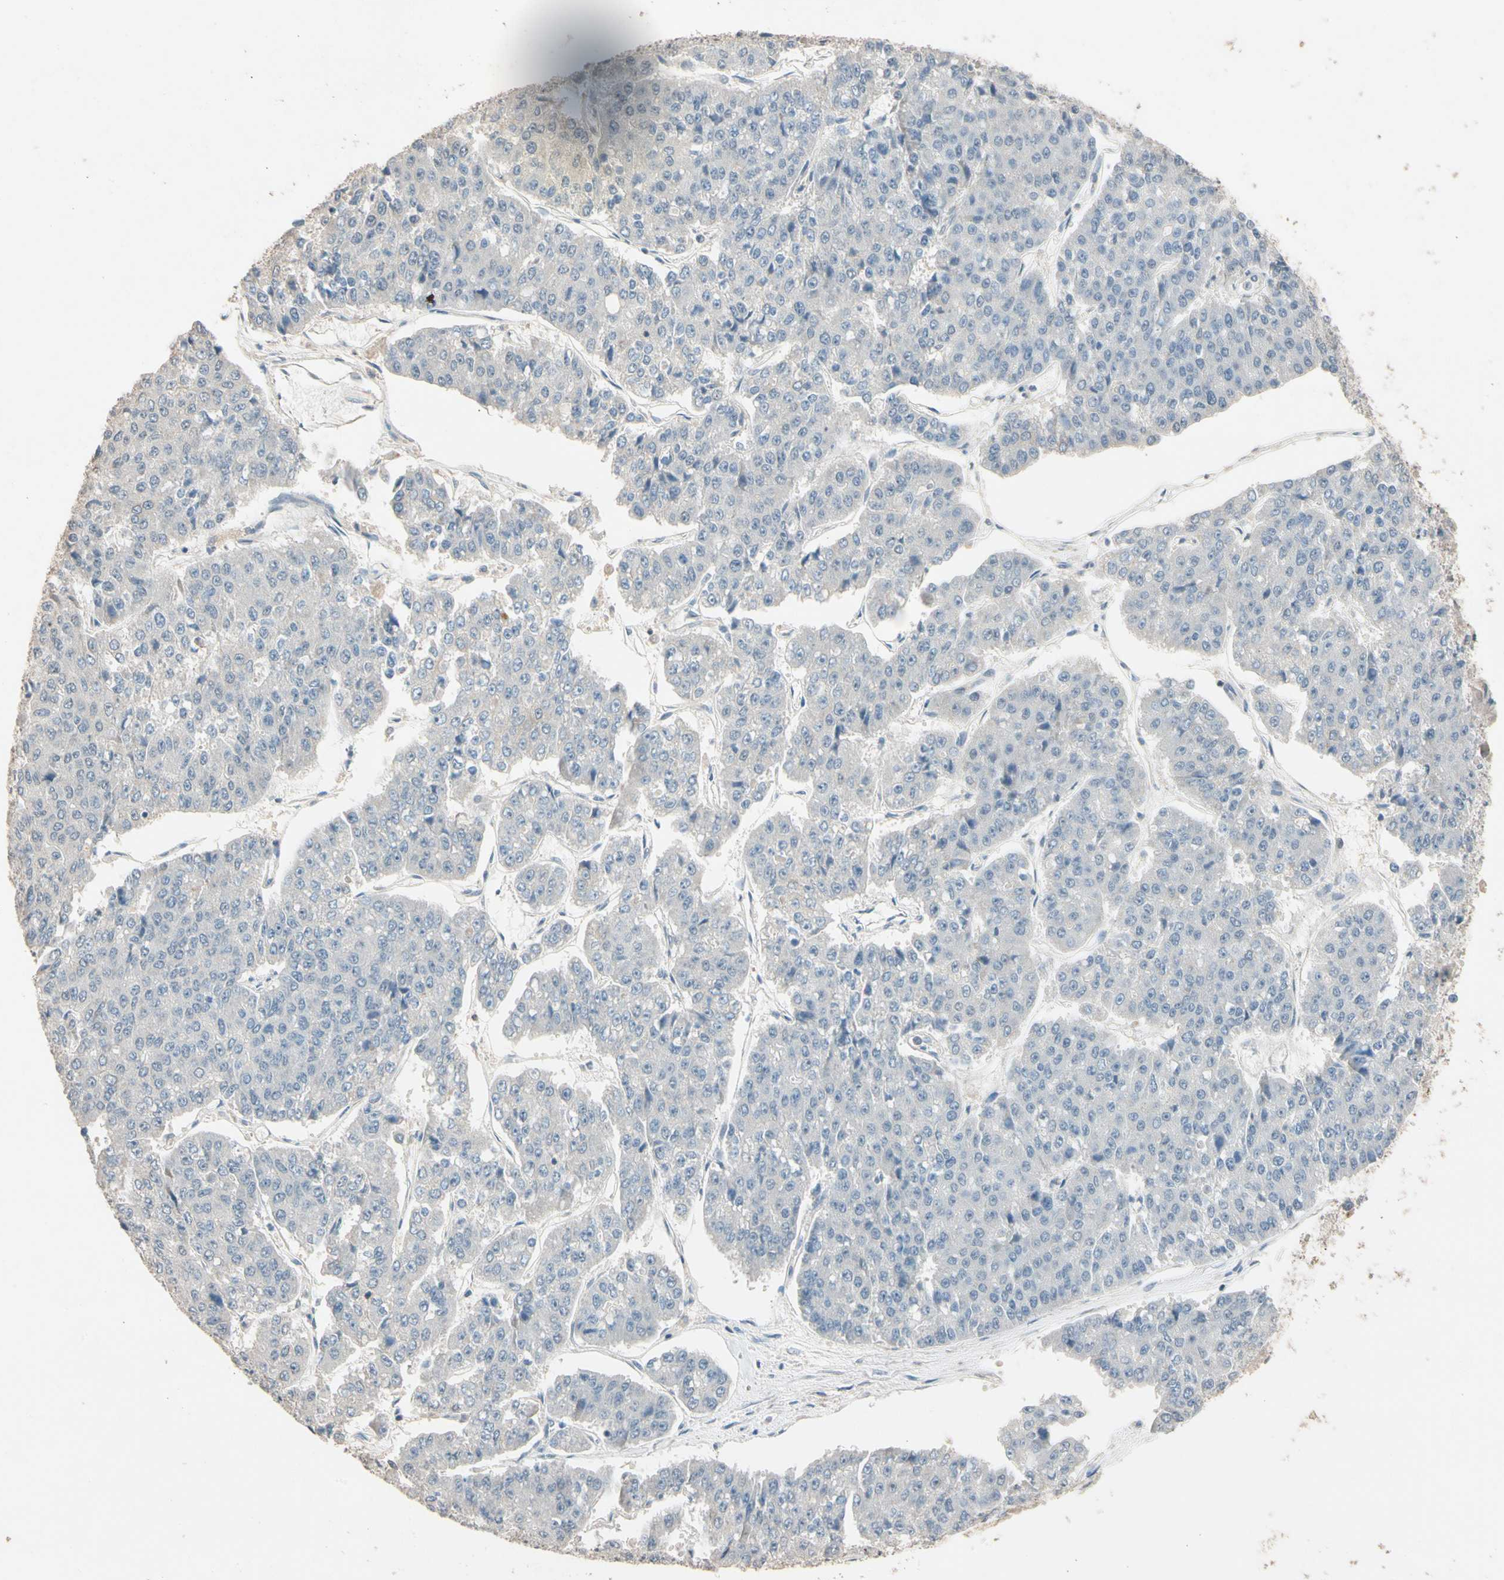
{"staining": {"intensity": "negative", "quantity": "none", "location": "none"}, "tissue": "pancreatic cancer", "cell_type": "Tumor cells", "image_type": "cancer", "snomed": [{"axis": "morphology", "description": "Adenocarcinoma, NOS"}, {"axis": "topography", "description": "Pancreas"}], "caption": "This is an immunohistochemistry image of pancreatic cancer (adenocarcinoma). There is no staining in tumor cells.", "gene": "MAP3K7", "patient": {"sex": "male", "age": 50}}